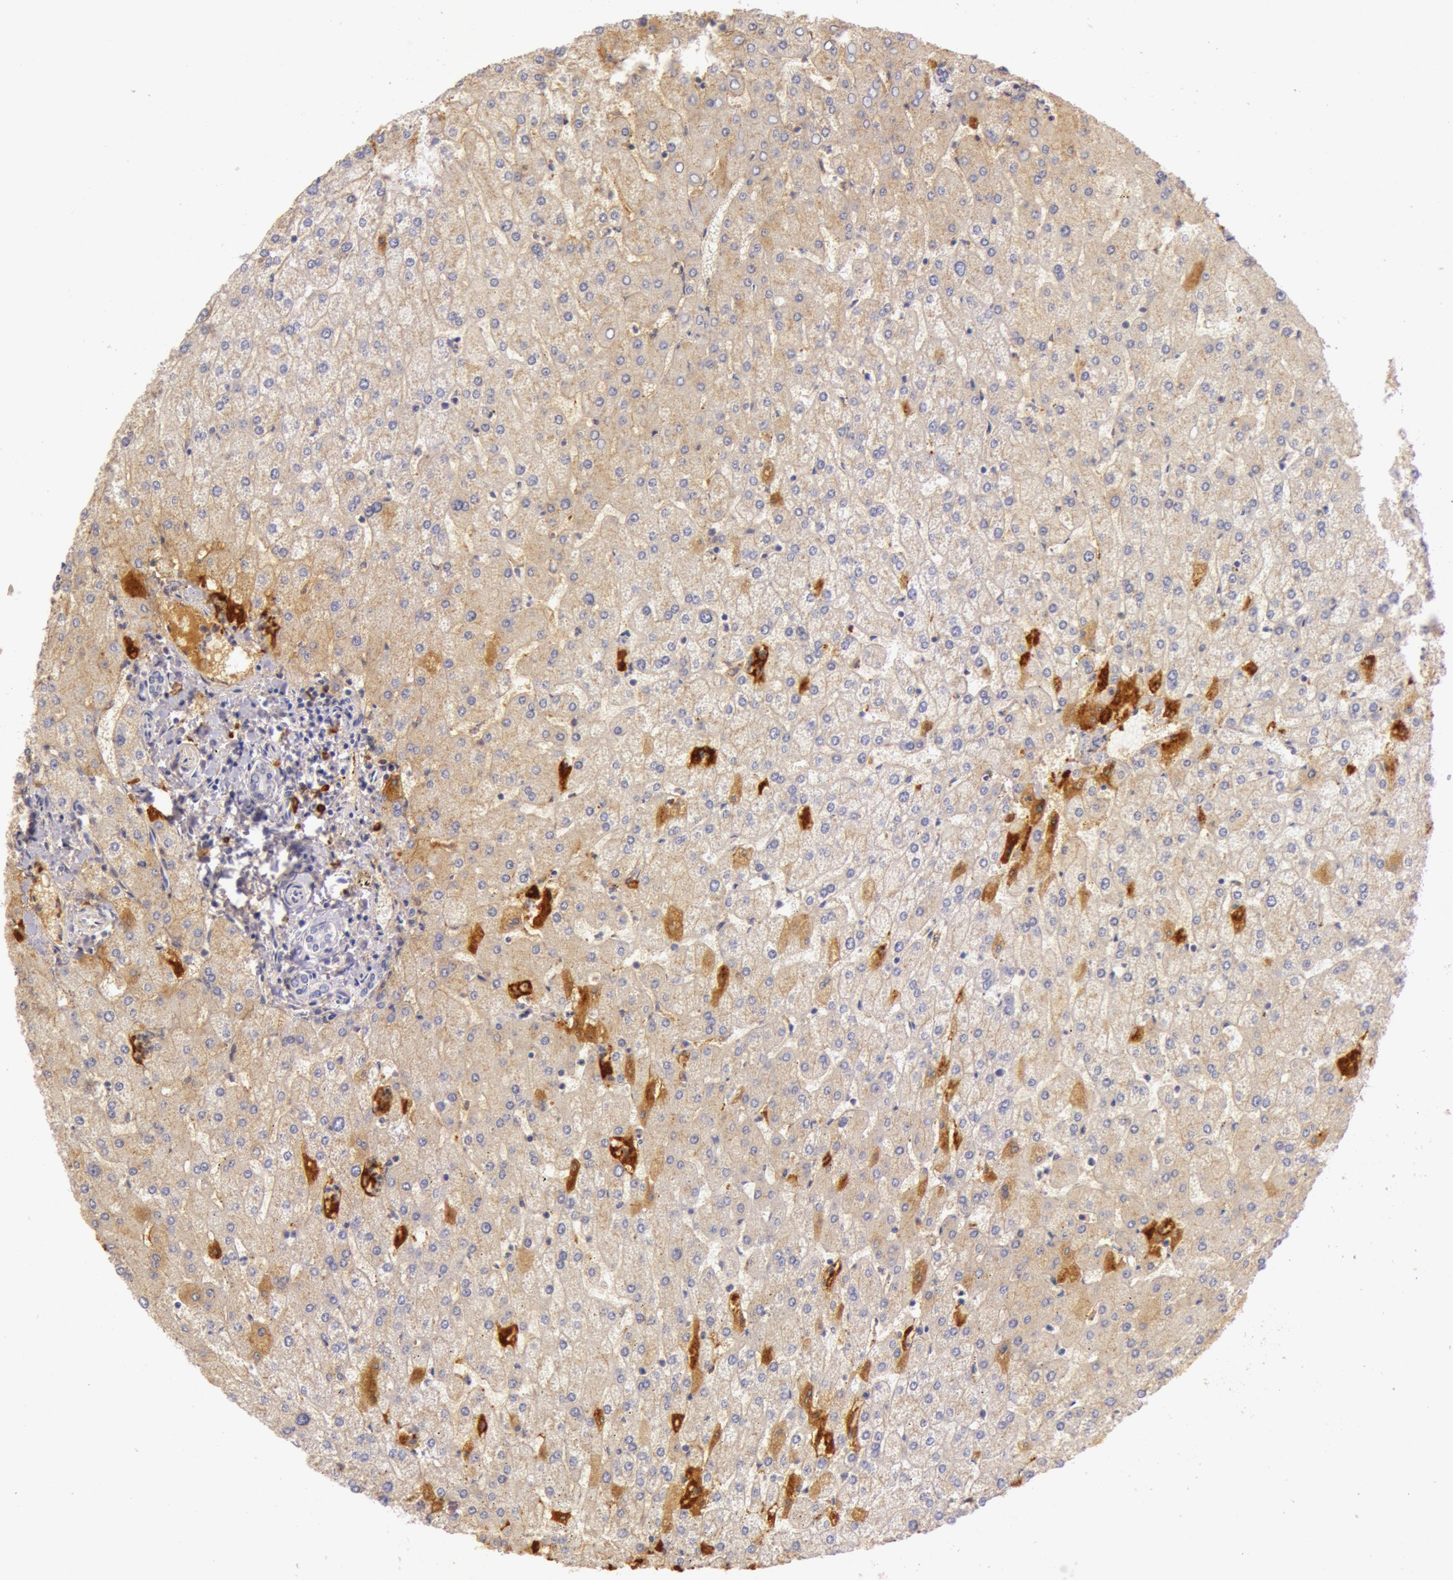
{"staining": {"intensity": "negative", "quantity": "none", "location": "none"}, "tissue": "liver", "cell_type": "Cholangiocytes", "image_type": "normal", "snomed": [{"axis": "morphology", "description": "Normal tissue, NOS"}, {"axis": "topography", "description": "Liver"}], "caption": "IHC histopathology image of normal liver: liver stained with DAB demonstrates no significant protein expression in cholangiocytes.", "gene": "C4BPA", "patient": {"sex": "female", "age": 32}}